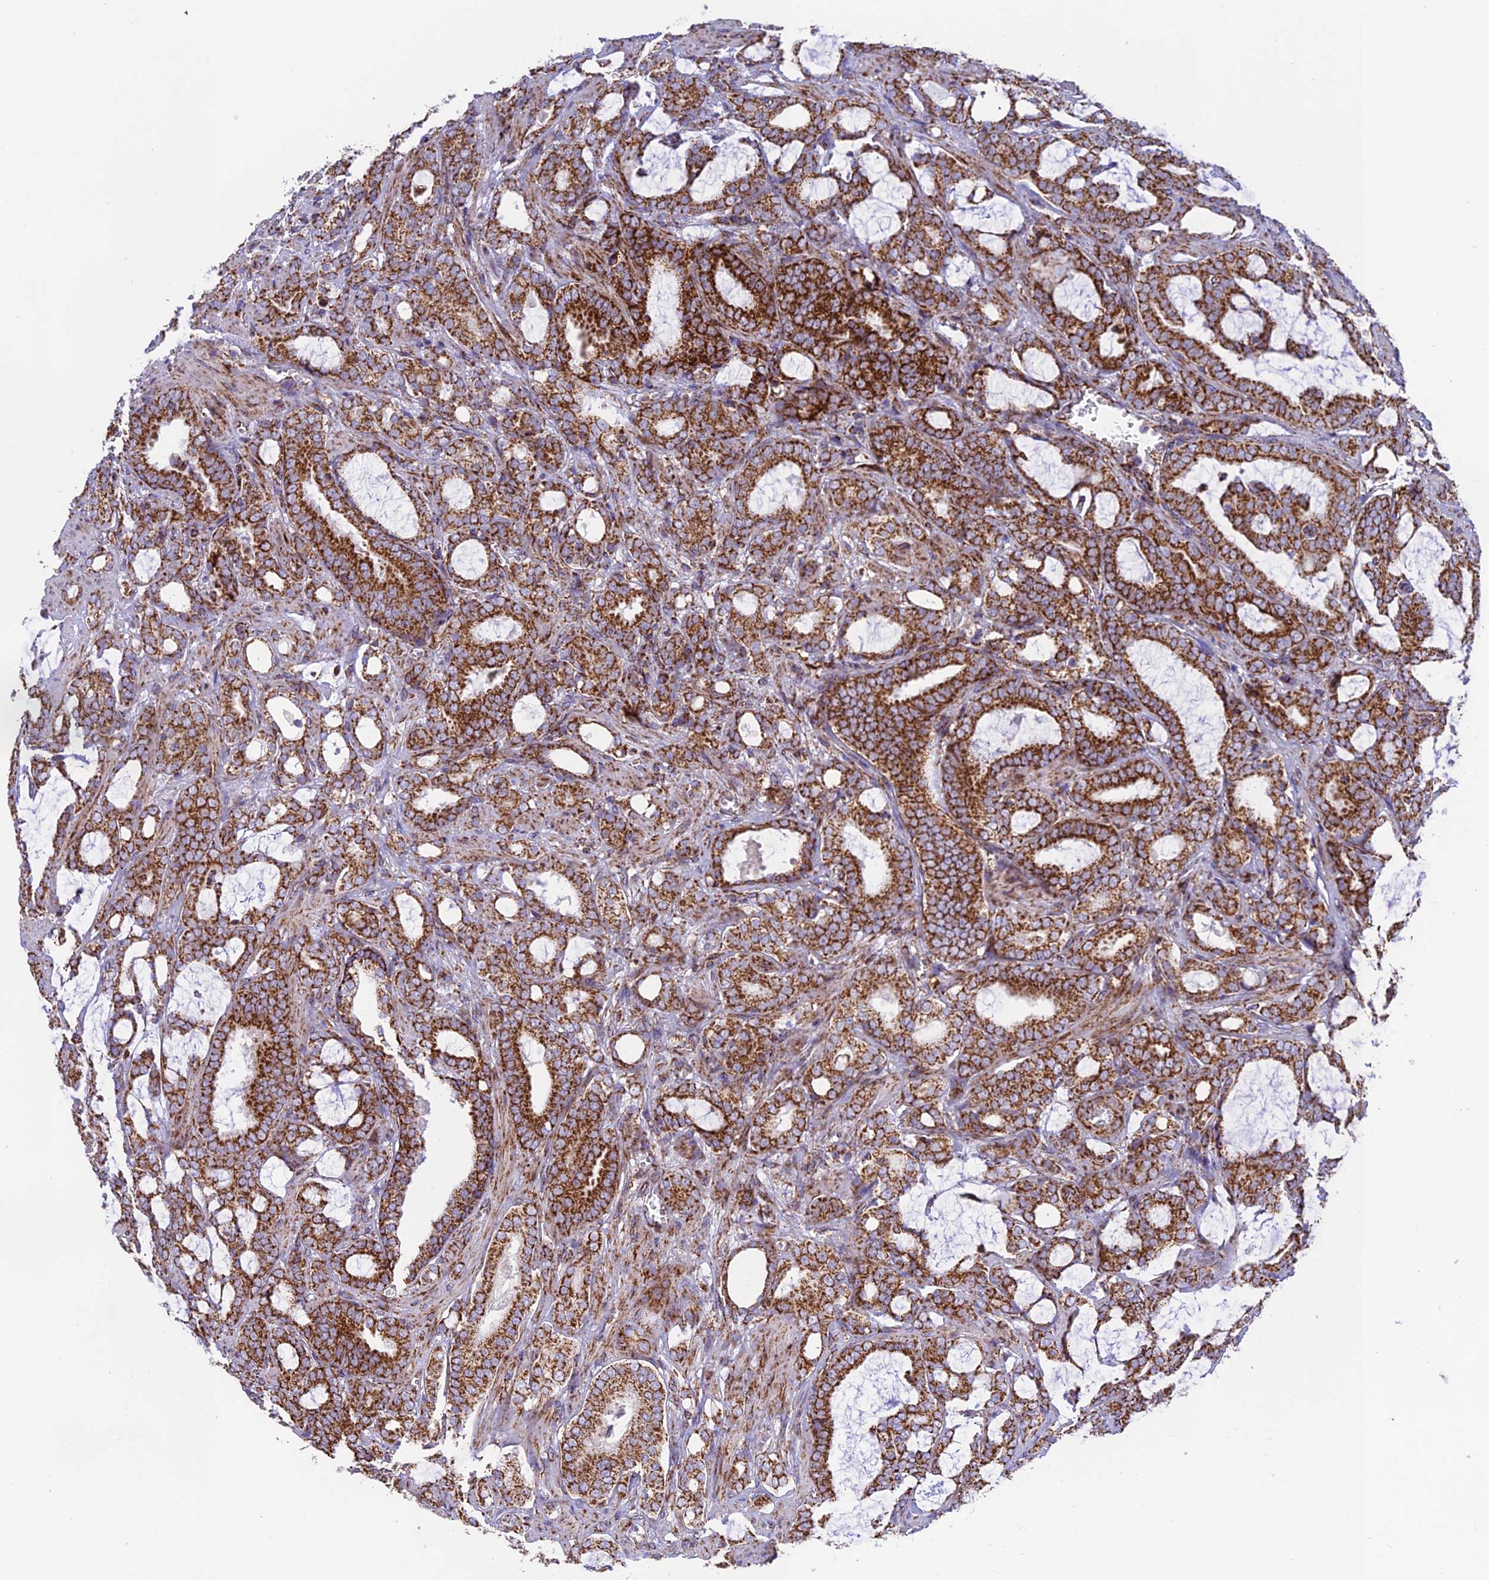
{"staining": {"intensity": "strong", "quantity": ">75%", "location": "cytoplasmic/membranous"}, "tissue": "prostate cancer", "cell_type": "Tumor cells", "image_type": "cancer", "snomed": [{"axis": "morphology", "description": "Adenocarcinoma, High grade"}, {"axis": "topography", "description": "Prostate and seminal vesicle, NOS"}], "caption": "There is high levels of strong cytoplasmic/membranous expression in tumor cells of prostate cancer, as demonstrated by immunohistochemical staining (brown color).", "gene": "CHCHD3", "patient": {"sex": "male", "age": 67}}